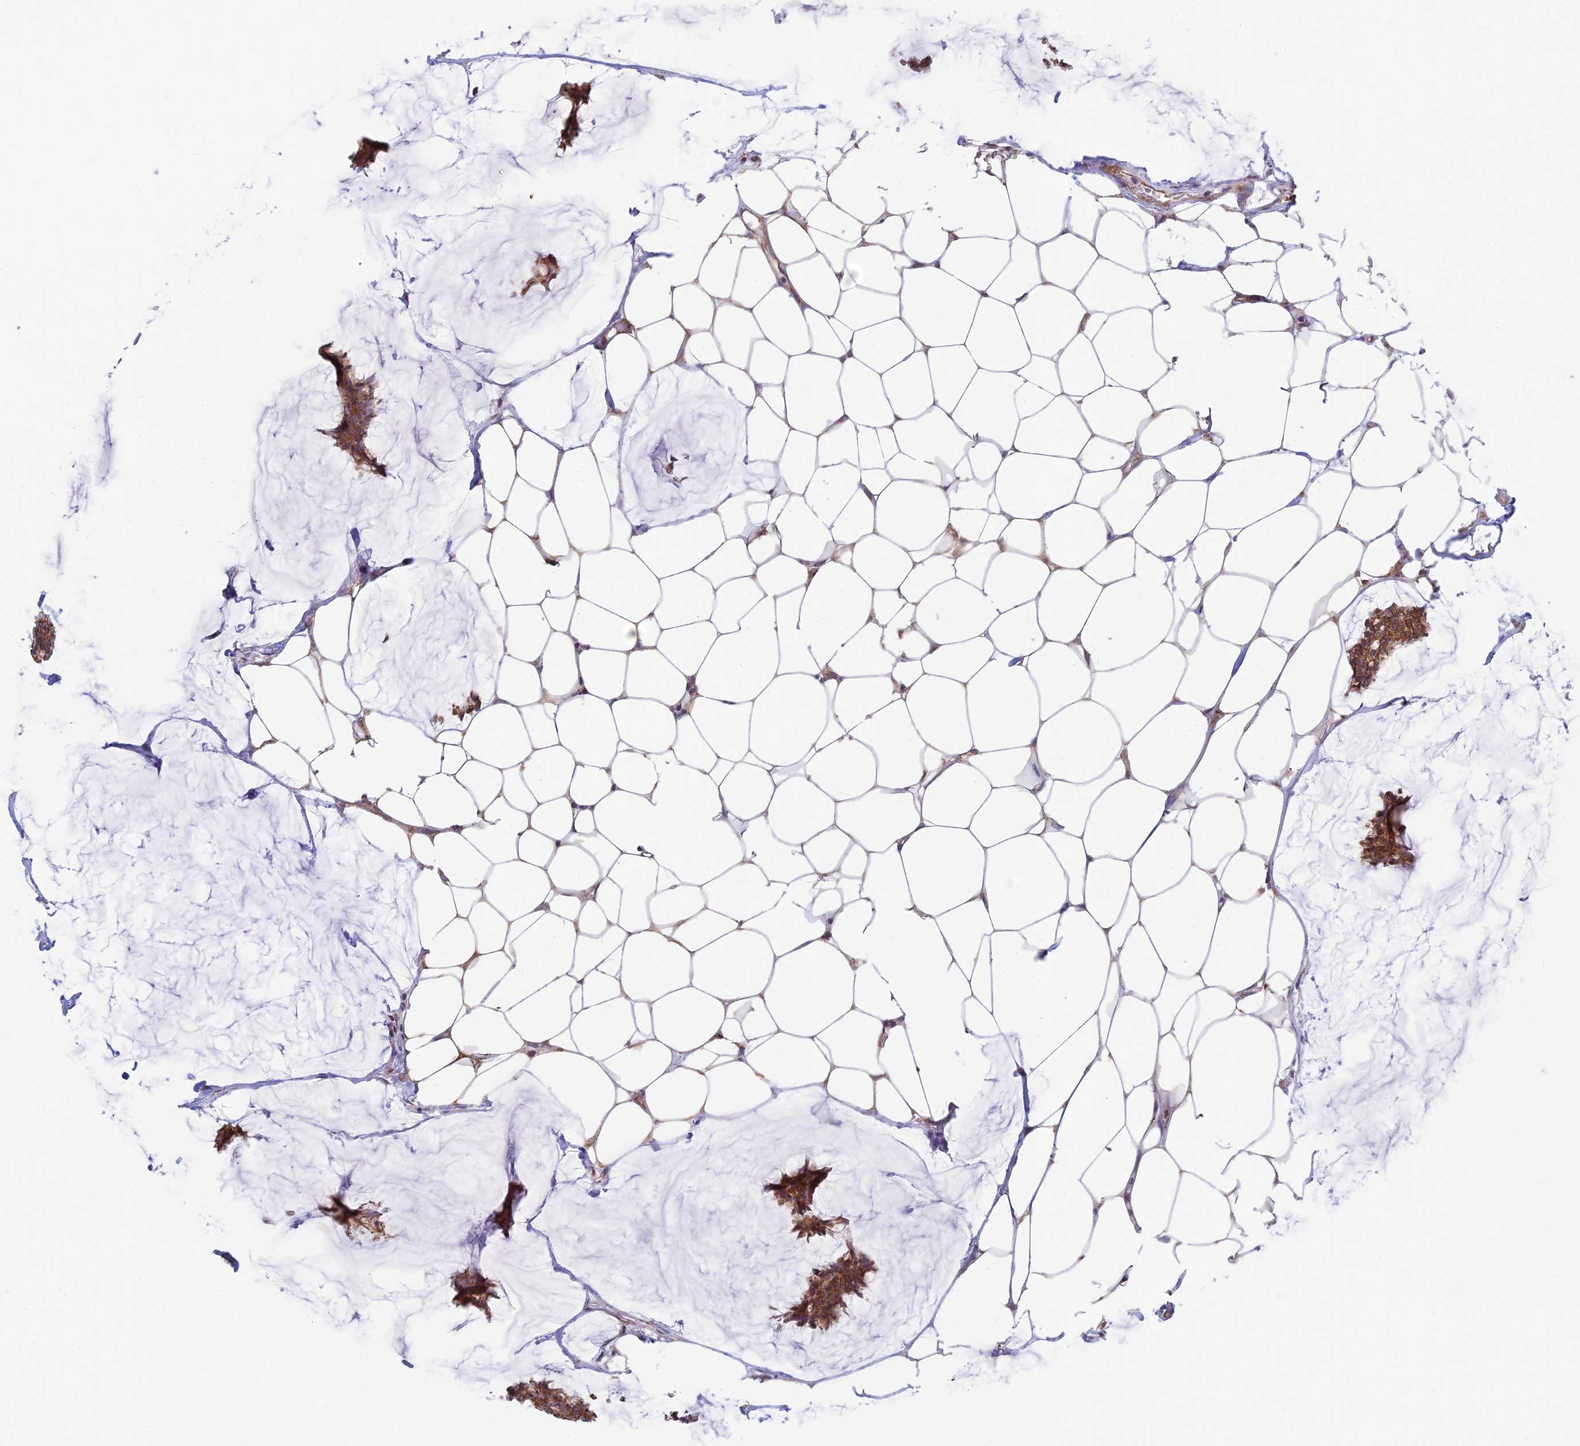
{"staining": {"intensity": "moderate", "quantity": ">75%", "location": "cytoplasmic/membranous"}, "tissue": "breast cancer", "cell_type": "Tumor cells", "image_type": "cancer", "snomed": [{"axis": "morphology", "description": "Duct carcinoma"}, {"axis": "topography", "description": "Breast"}], "caption": "Breast infiltrating ductal carcinoma stained with DAB immunohistochemistry (IHC) shows medium levels of moderate cytoplasmic/membranous expression in approximately >75% of tumor cells.", "gene": "HOOK2", "patient": {"sex": "female", "age": 93}}